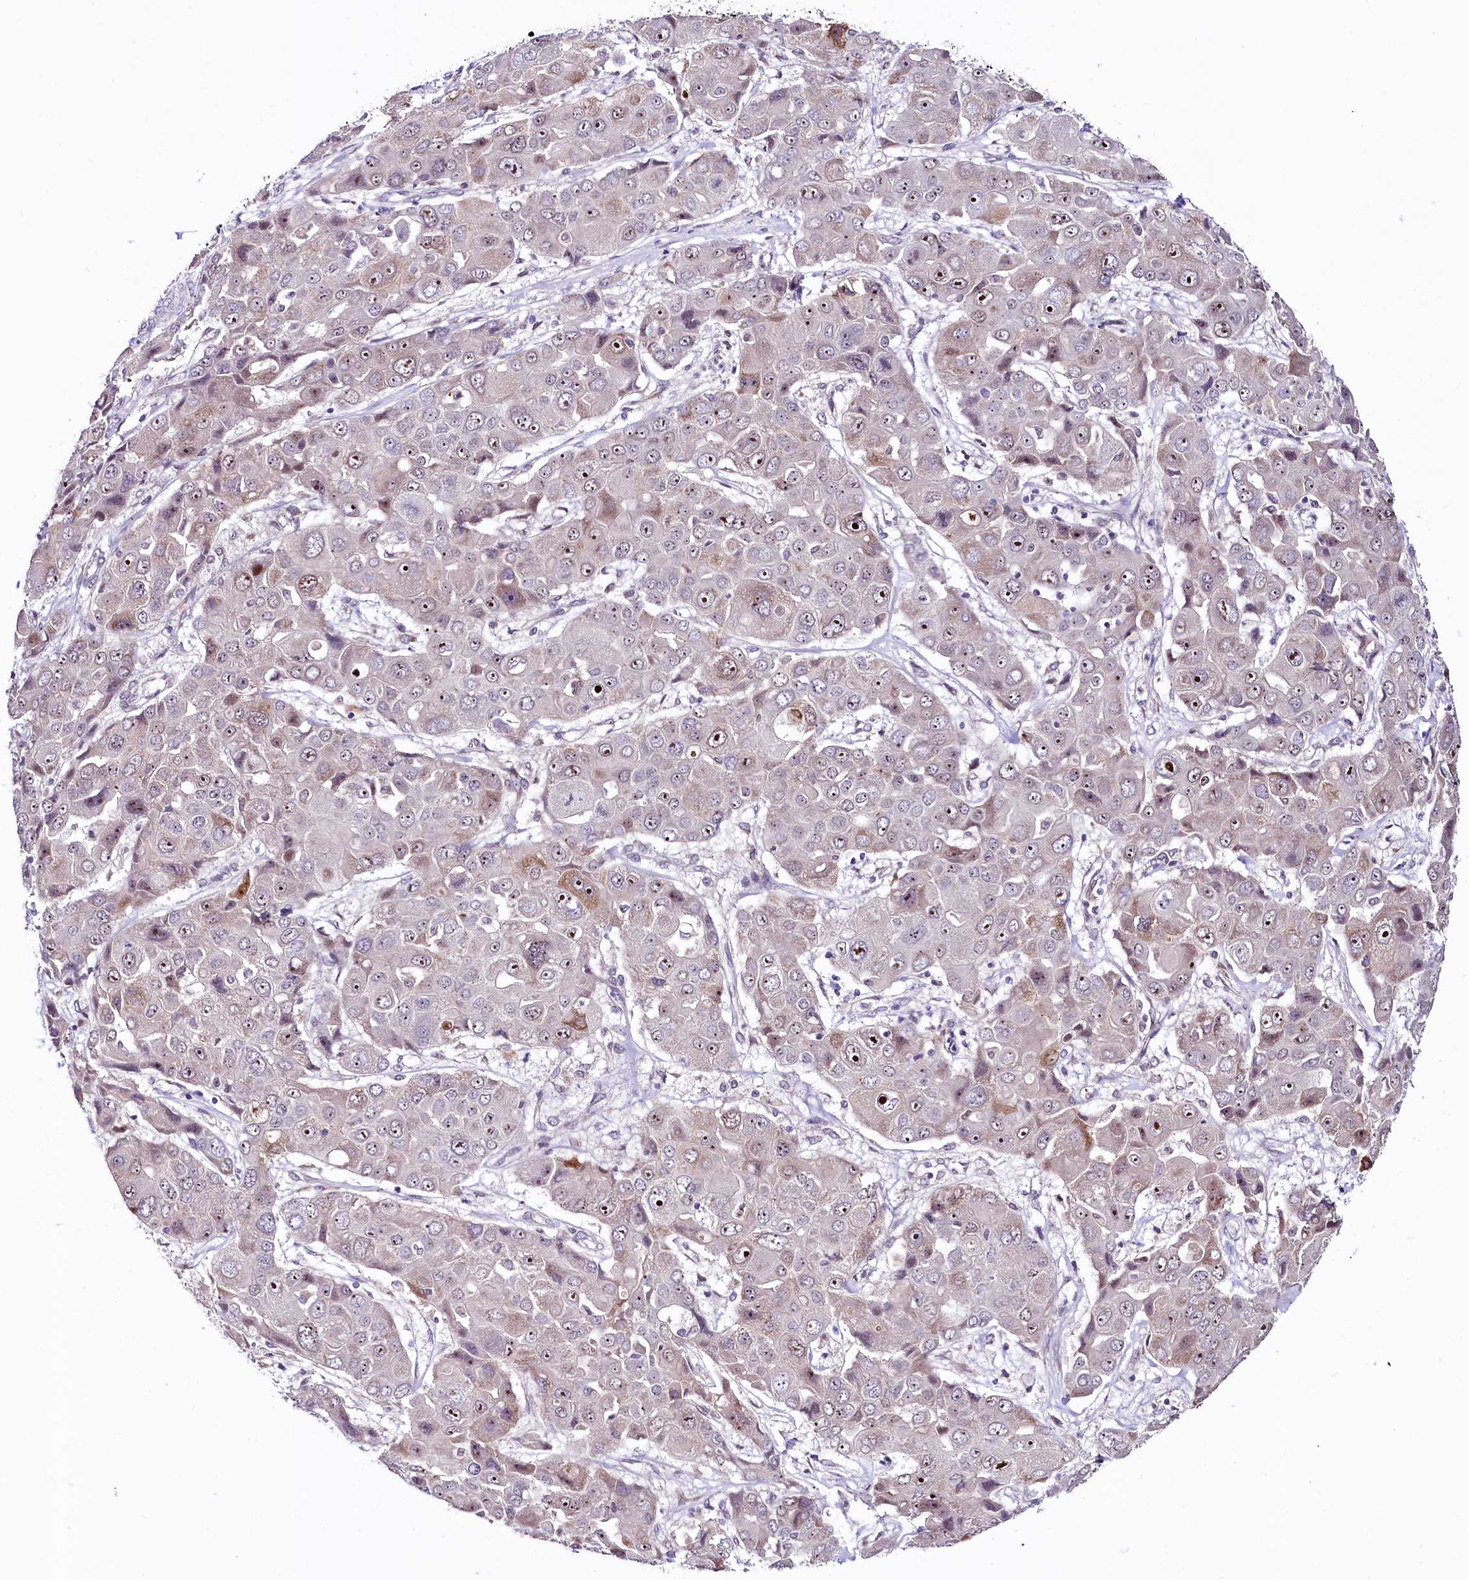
{"staining": {"intensity": "moderate", "quantity": "25%-75%", "location": "nuclear"}, "tissue": "liver cancer", "cell_type": "Tumor cells", "image_type": "cancer", "snomed": [{"axis": "morphology", "description": "Cholangiocarcinoma"}, {"axis": "topography", "description": "Liver"}], "caption": "Liver cholangiocarcinoma stained with a brown dye reveals moderate nuclear positive positivity in about 25%-75% of tumor cells.", "gene": "LEUTX", "patient": {"sex": "male", "age": 67}}